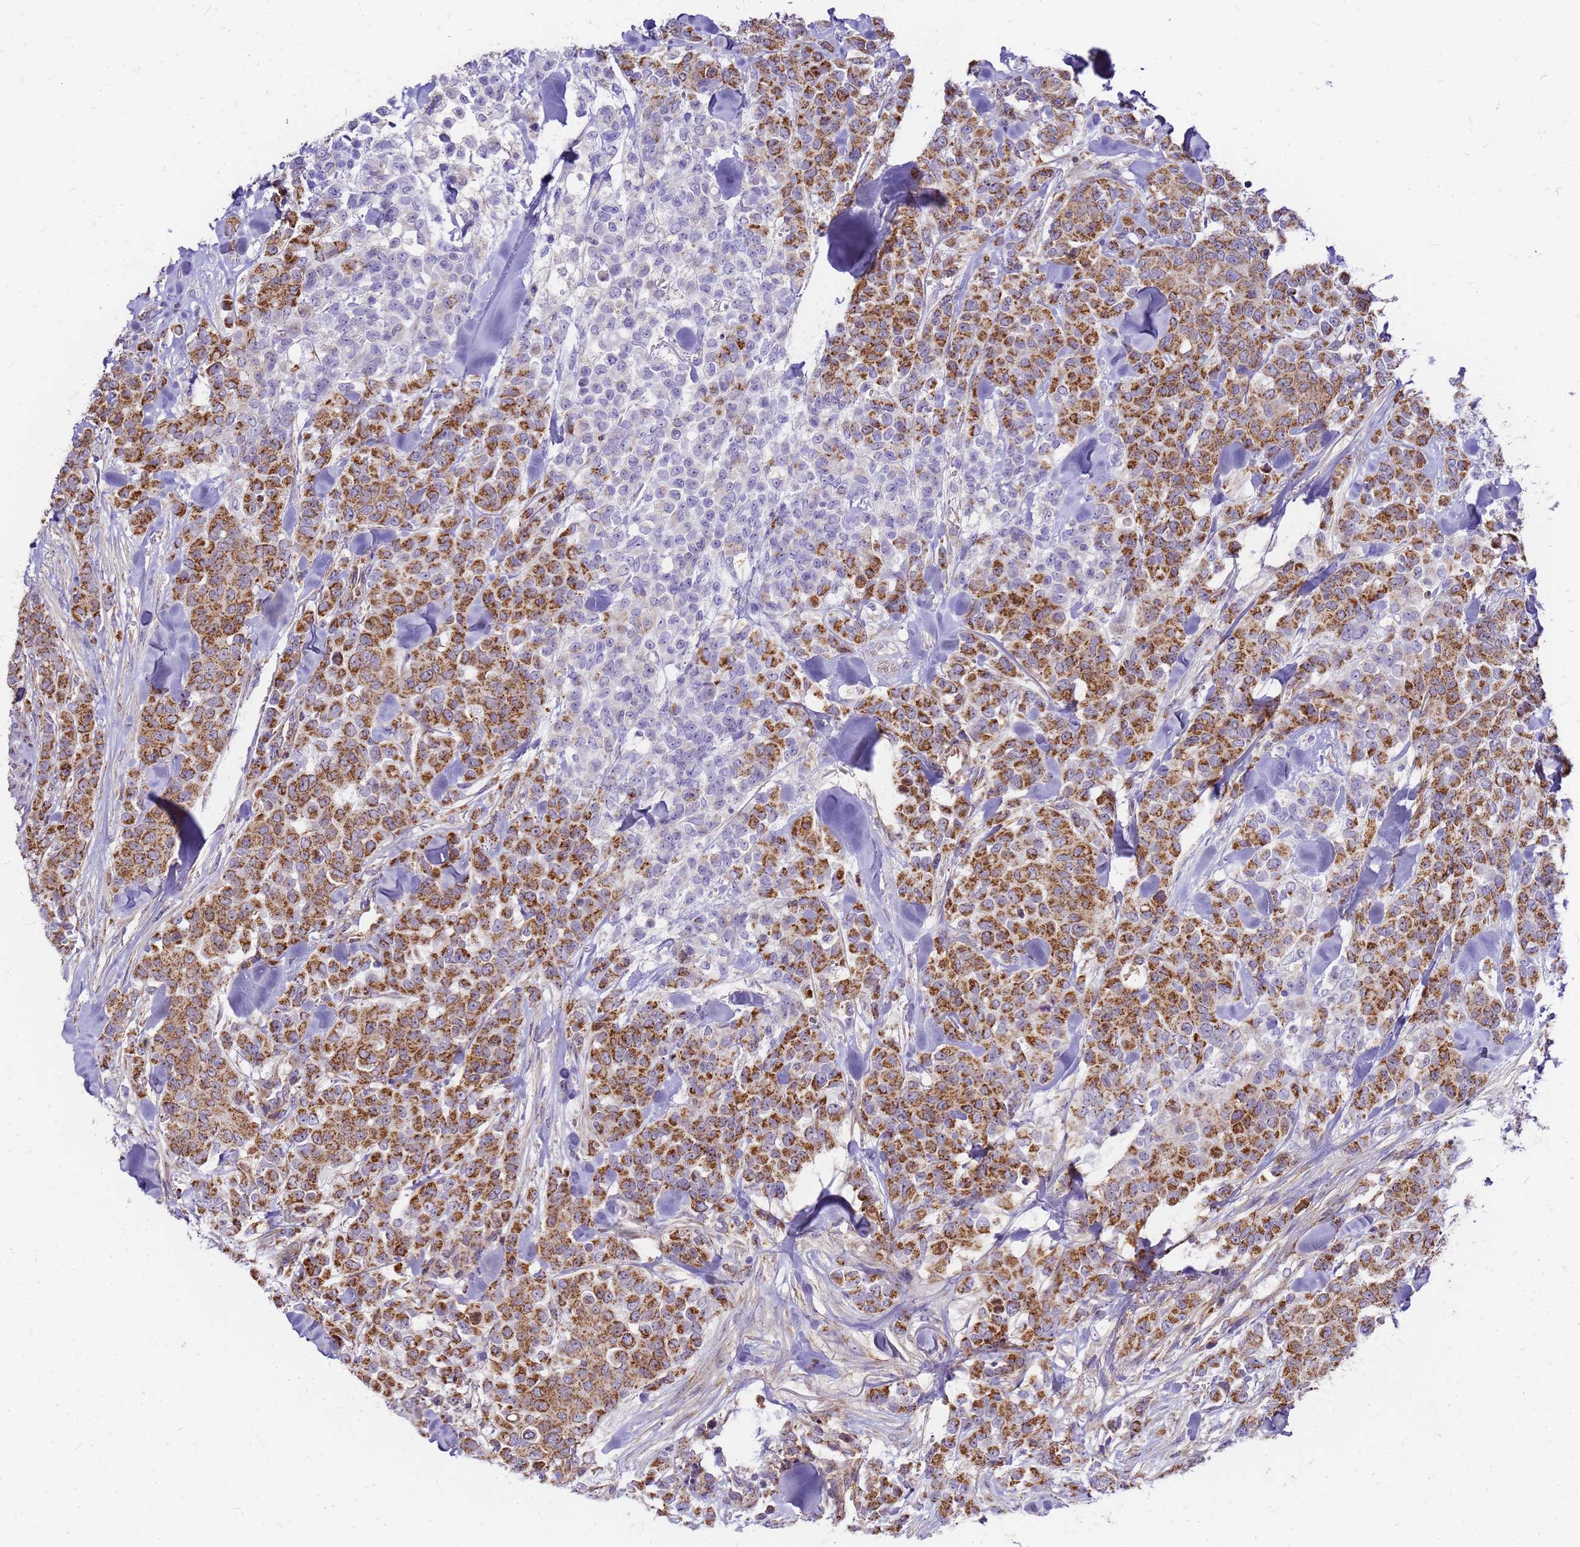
{"staining": {"intensity": "moderate", "quantity": ">75%", "location": "cytoplasmic/membranous"}, "tissue": "breast cancer", "cell_type": "Tumor cells", "image_type": "cancer", "snomed": [{"axis": "morphology", "description": "Lobular carcinoma"}, {"axis": "topography", "description": "Breast"}], "caption": "Breast lobular carcinoma stained for a protein shows moderate cytoplasmic/membranous positivity in tumor cells.", "gene": "MRPS26", "patient": {"sex": "female", "age": 91}}